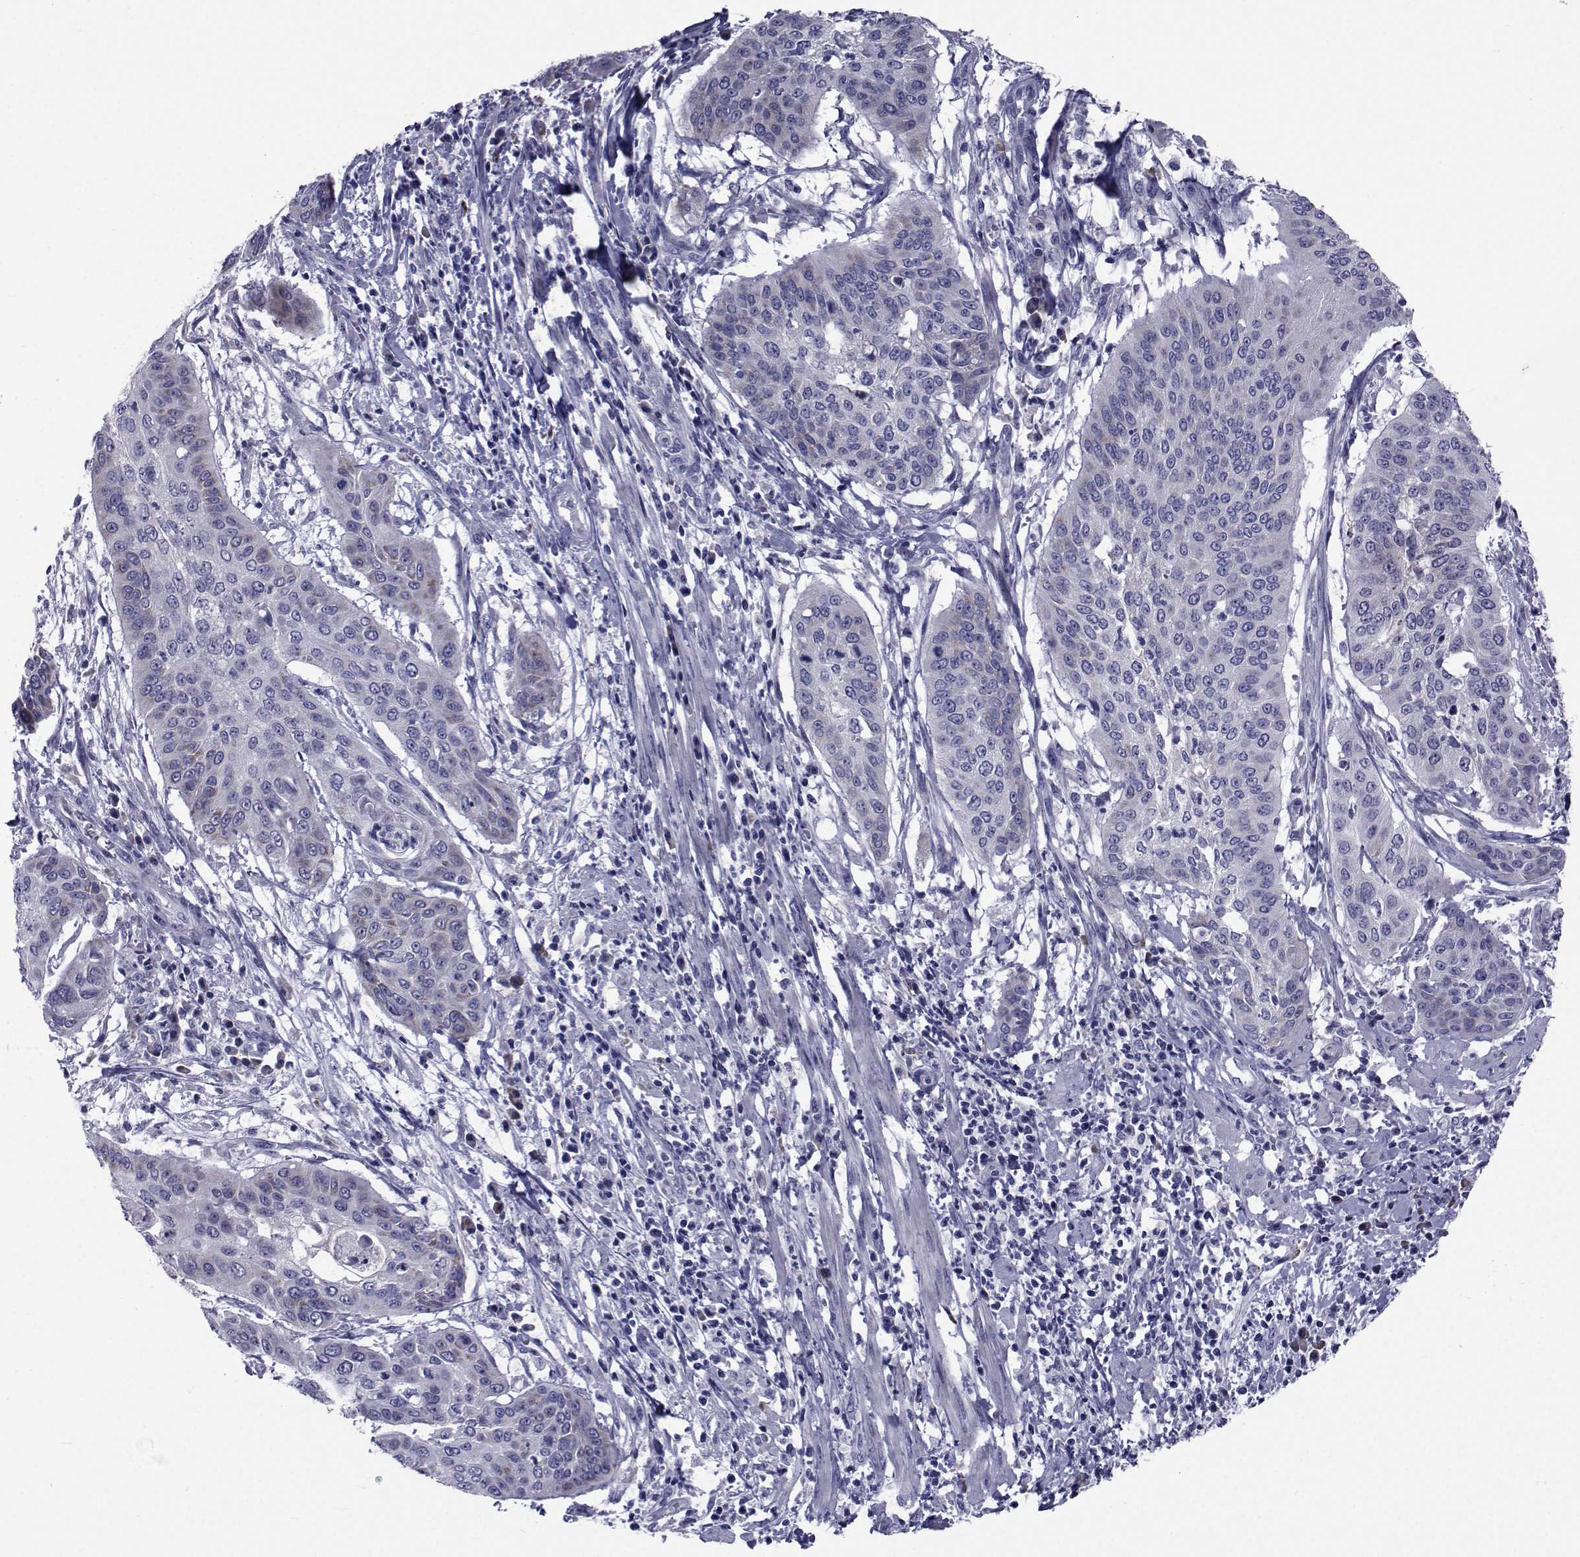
{"staining": {"intensity": "negative", "quantity": "none", "location": "none"}, "tissue": "cervical cancer", "cell_type": "Tumor cells", "image_type": "cancer", "snomed": [{"axis": "morphology", "description": "Squamous cell carcinoma, NOS"}, {"axis": "topography", "description": "Cervix"}], "caption": "Immunohistochemistry (IHC) photomicrograph of human cervical squamous cell carcinoma stained for a protein (brown), which displays no staining in tumor cells. (DAB immunohistochemistry (IHC) with hematoxylin counter stain).", "gene": "ROPN1", "patient": {"sex": "female", "age": 39}}